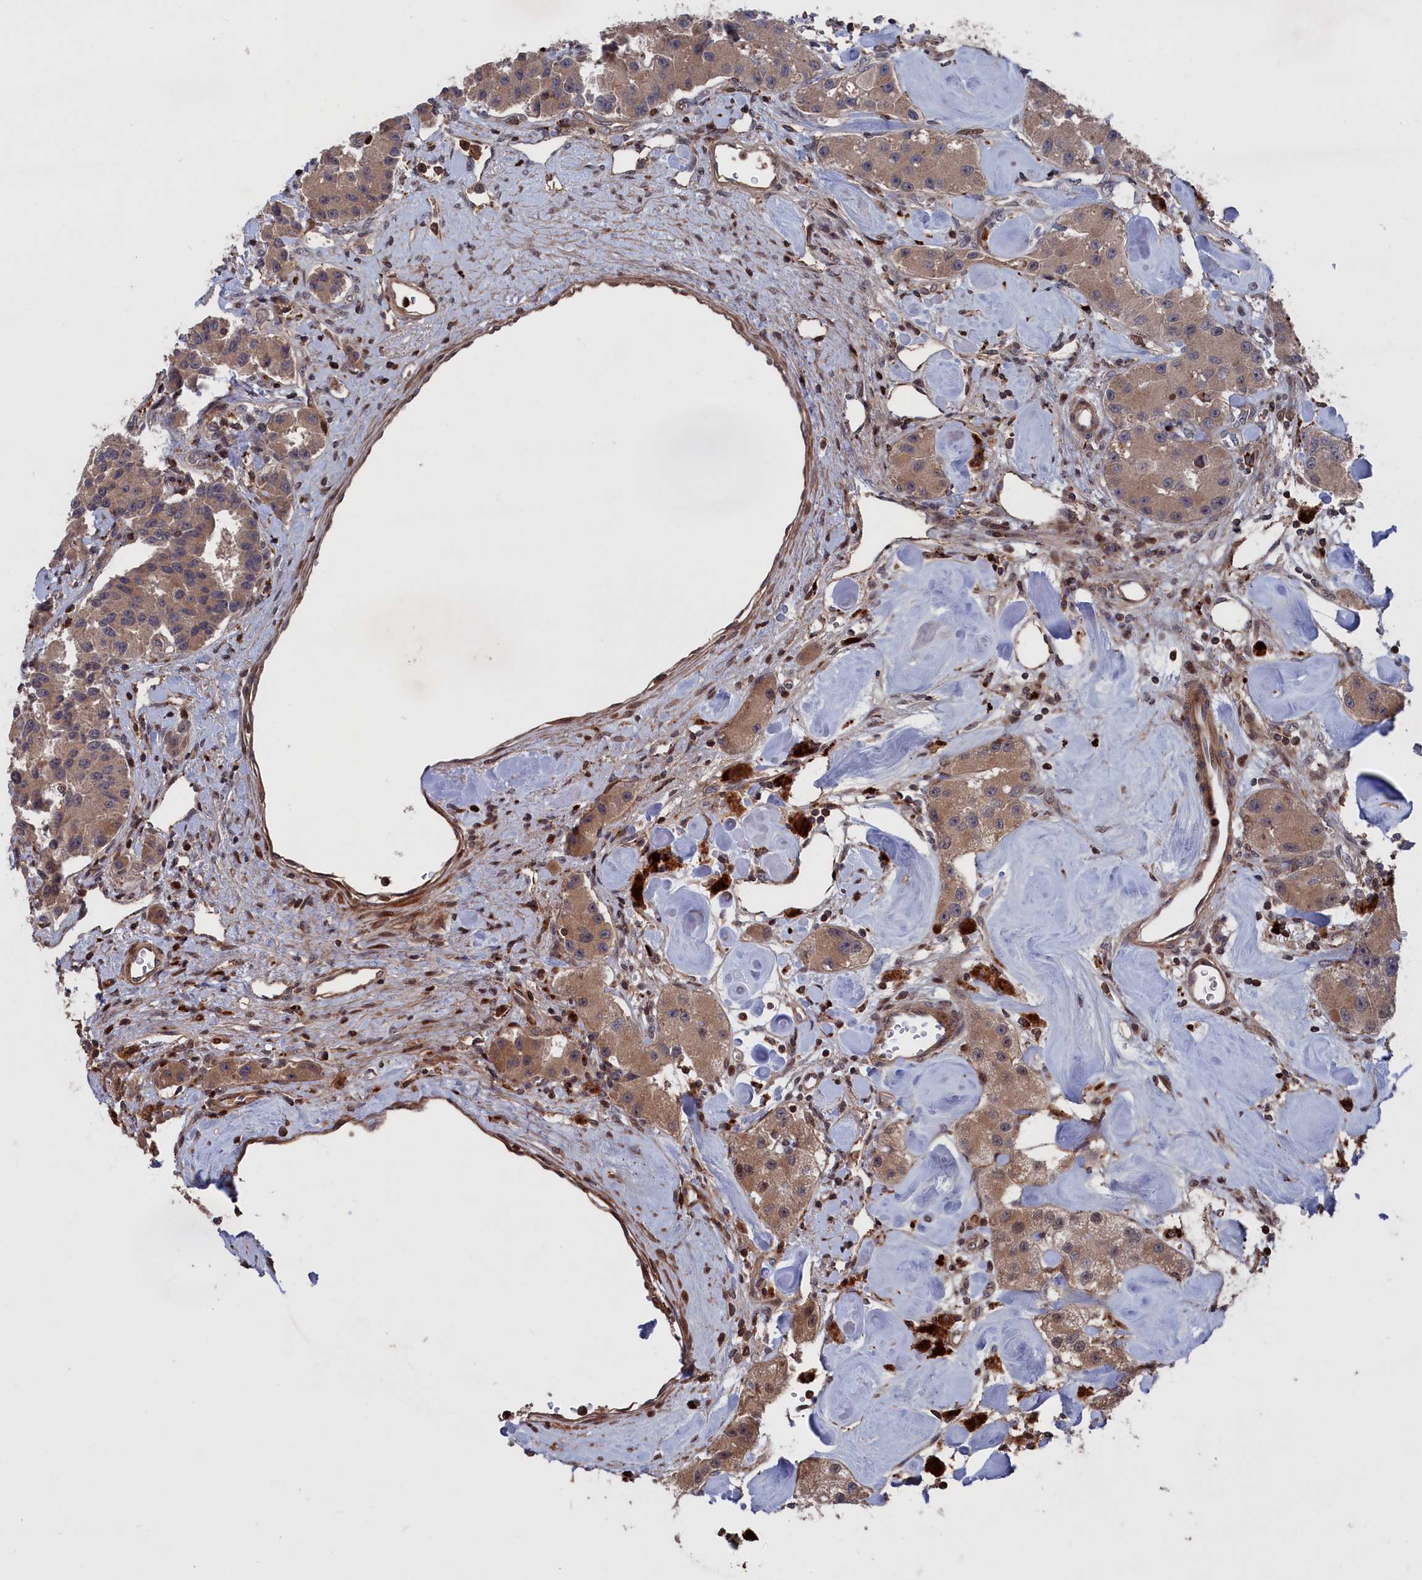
{"staining": {"intensity": "moderate", "quantity": ">75%", "location": "cytoplasmic/membranous"}, "tissue": "carcinoid", "cell_type": "Tumor cells", "image_type": "cancer", "snomed": [{"axis": "morphology", "description": "Carcinoid, malignant, NOS"}, {"axis": "topography", "description": "Pancreas"}], "caption": "Protein staining of carcinoid tissue demonstrates moderate cytoplasmic/membranous expression in approximately >75% of tumor cells.", "gene": "PLA2G15", "patient": {"sex": "male", "age": 41}}